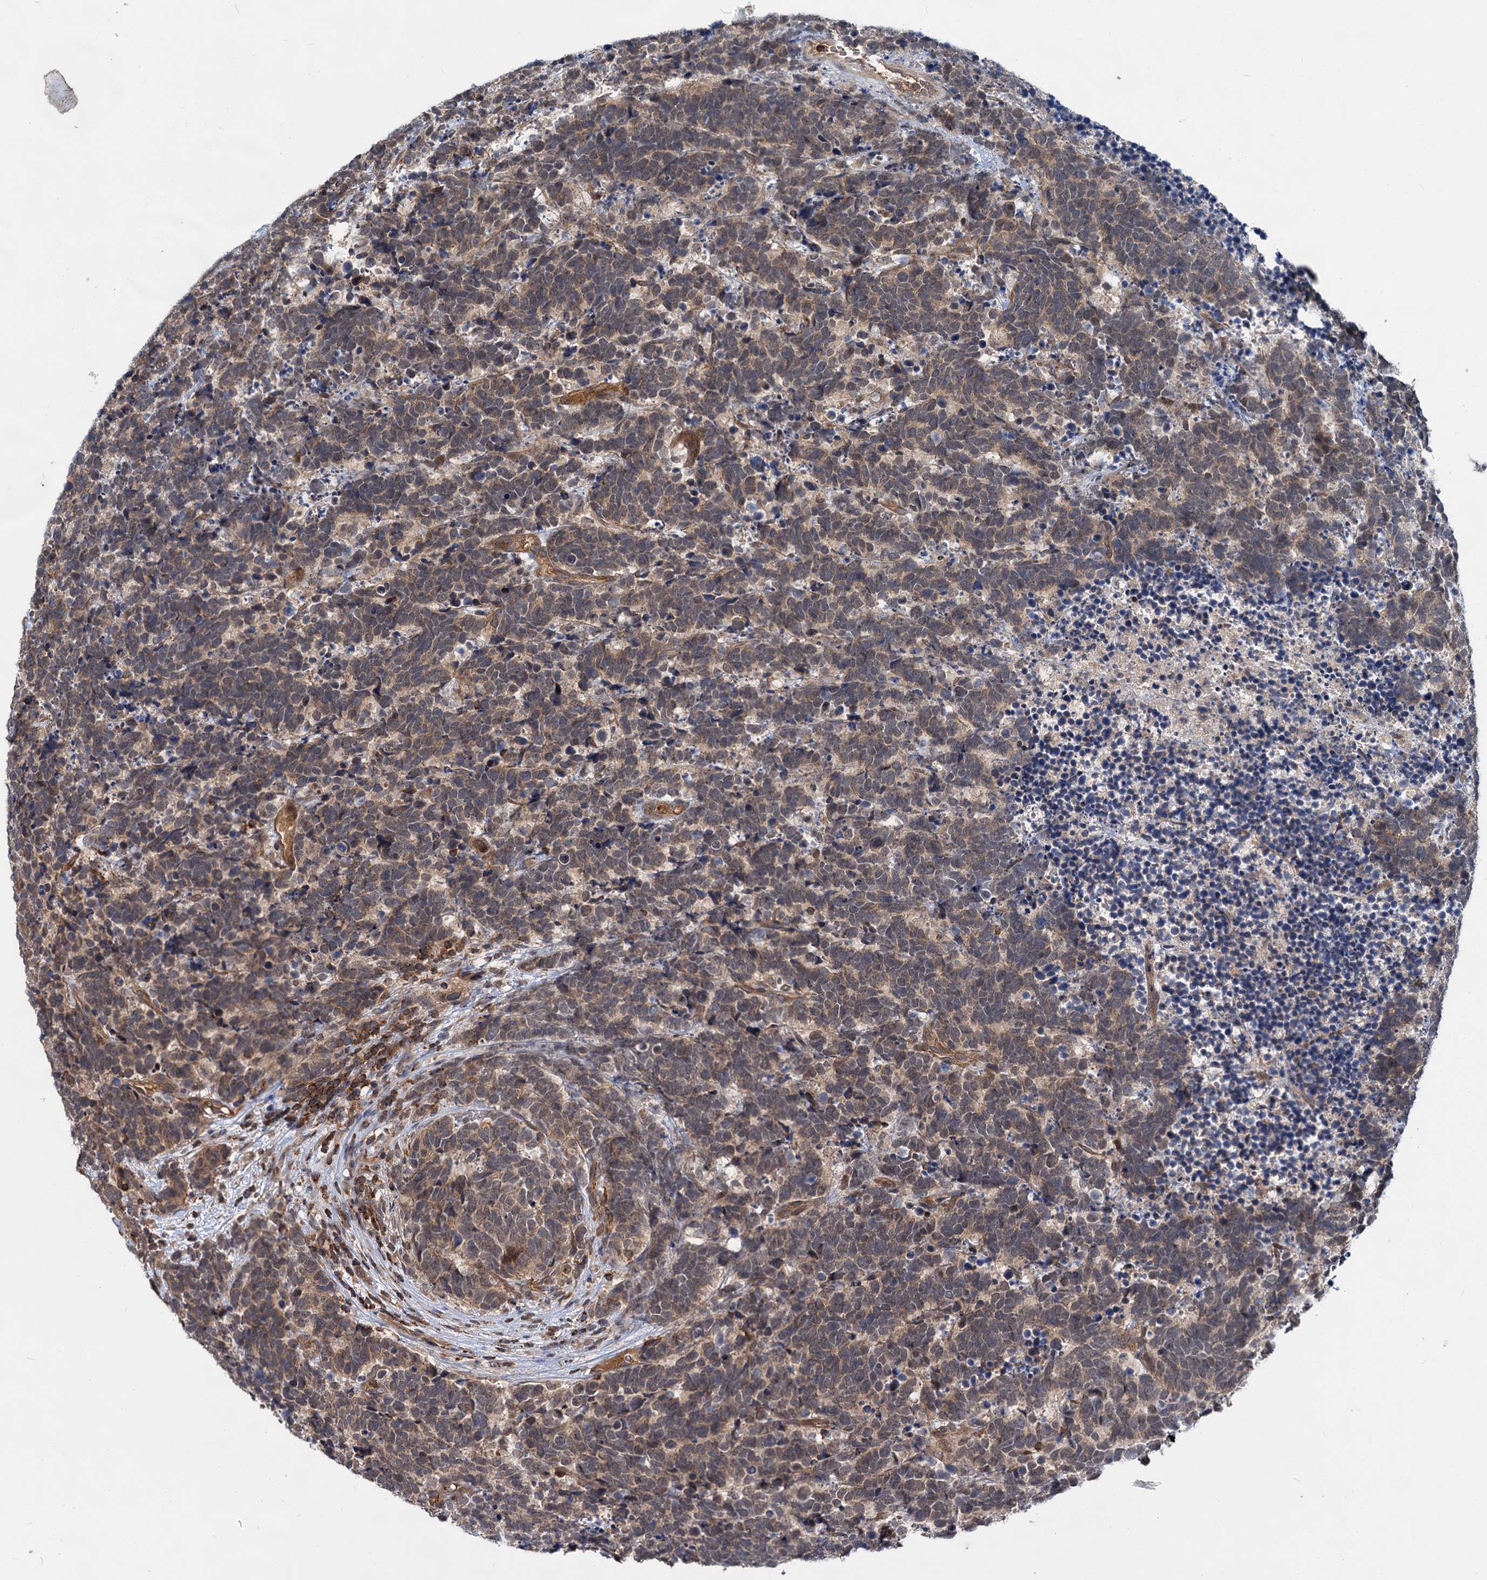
{"staining": {"intensity": "weak", "quantity": ">75%", "location": "cytoplasmic/membranous,nuclear"}, "tissue": "carcinoid", "cell_type": "Tumor cells", "image_type": "cancer", "snomed": [{"axis": "morphology", "description": "Carcinoma, NOS"}, {"axis": "morphology", "description": "Carcinoid, malignant, NOS"}, {"axis": "topography", "description": "Urinary bladder"}], "caption": "An immunohistochemistry (IHC) image of tumor tissue is shown. Protein staining in brown shows weak cytoplasmic/membranous and nuclear positivity in carcinoma within tumor cells.", "gene": "ABLIM1", "patient": {"sex": "male", "age": 57}}